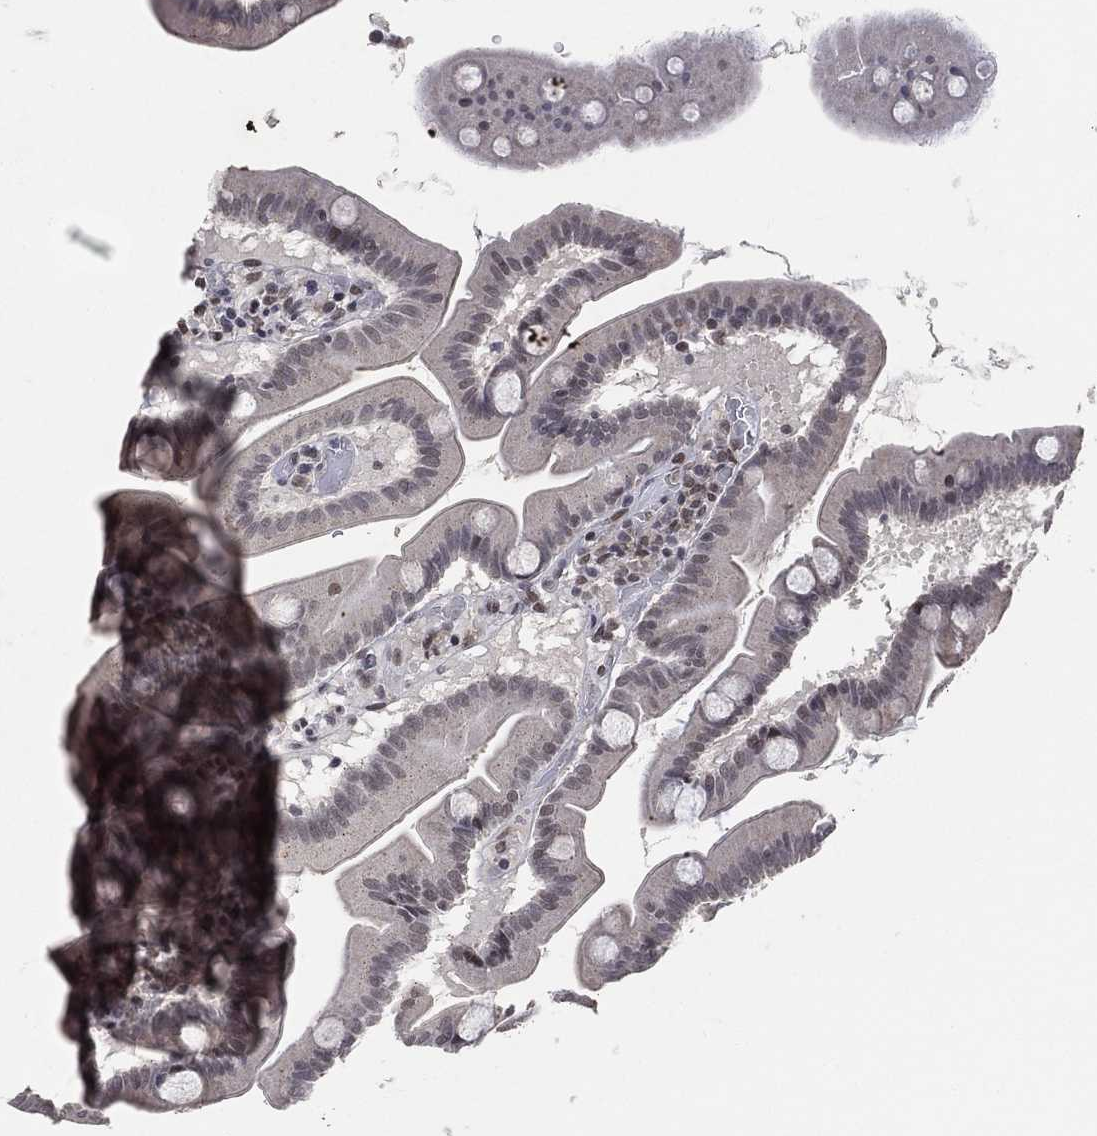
{"staining": {"intensity": "moderate", "quantity": "<25%", "location": "nuclear"}, "tissue": "duodenum", "cell_type": "Glandular cells", "image_type": "normal", "snomed": [{"axis": "morphology", "description": "Normal tissue, NOS"}, {"axis": "topography", "description": "Duodenum"}], "caption": "Approximately <25% of glandular cells in normal duodenum exhibit moderate nuclear protein staining as visualized by brown immunohistochemical staining.", "gene": "YLPM1", "patient": {"sex": "male", "age": 59}}